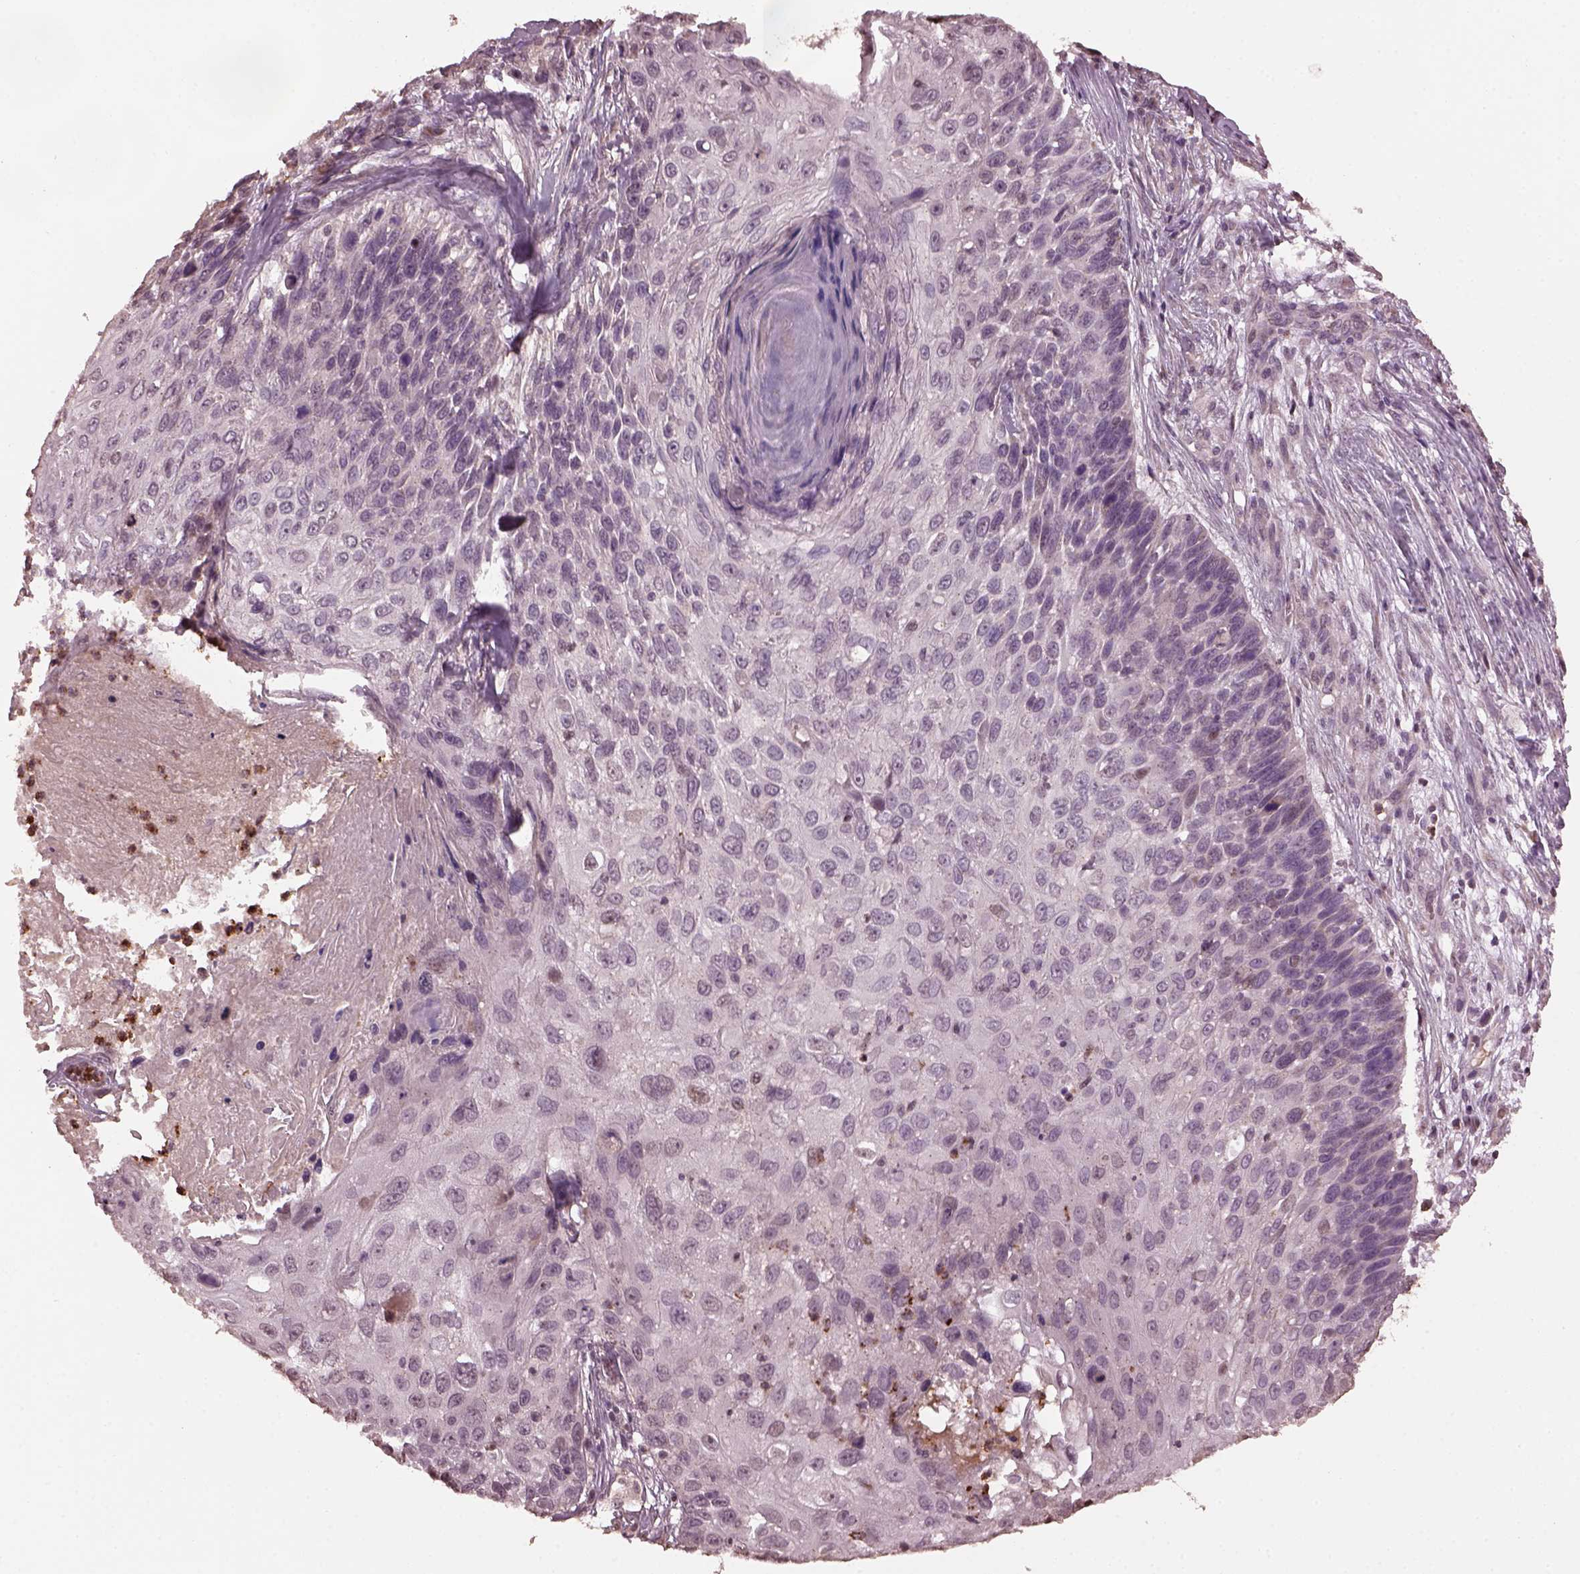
{"staining": {"intensity": "negative", "quantity": "none", "location": "none"}, "tissue": "skin cancer", "cell_type": "Tumor cells", "image_type": "cancer", "snomed": [{"axis": "morphology", "description": "Squamous cell carcinoma, NOS"}, {"axis": "topography", "description": "Skin"}], "caption": "High power microscopy histopathology image of an immunohistochemistry photomicrograph of skin cancer, revealing no significant positivity in tumor cells.", "gene": "RUFY3", "patient": {"sex": "male", "age": 92}}